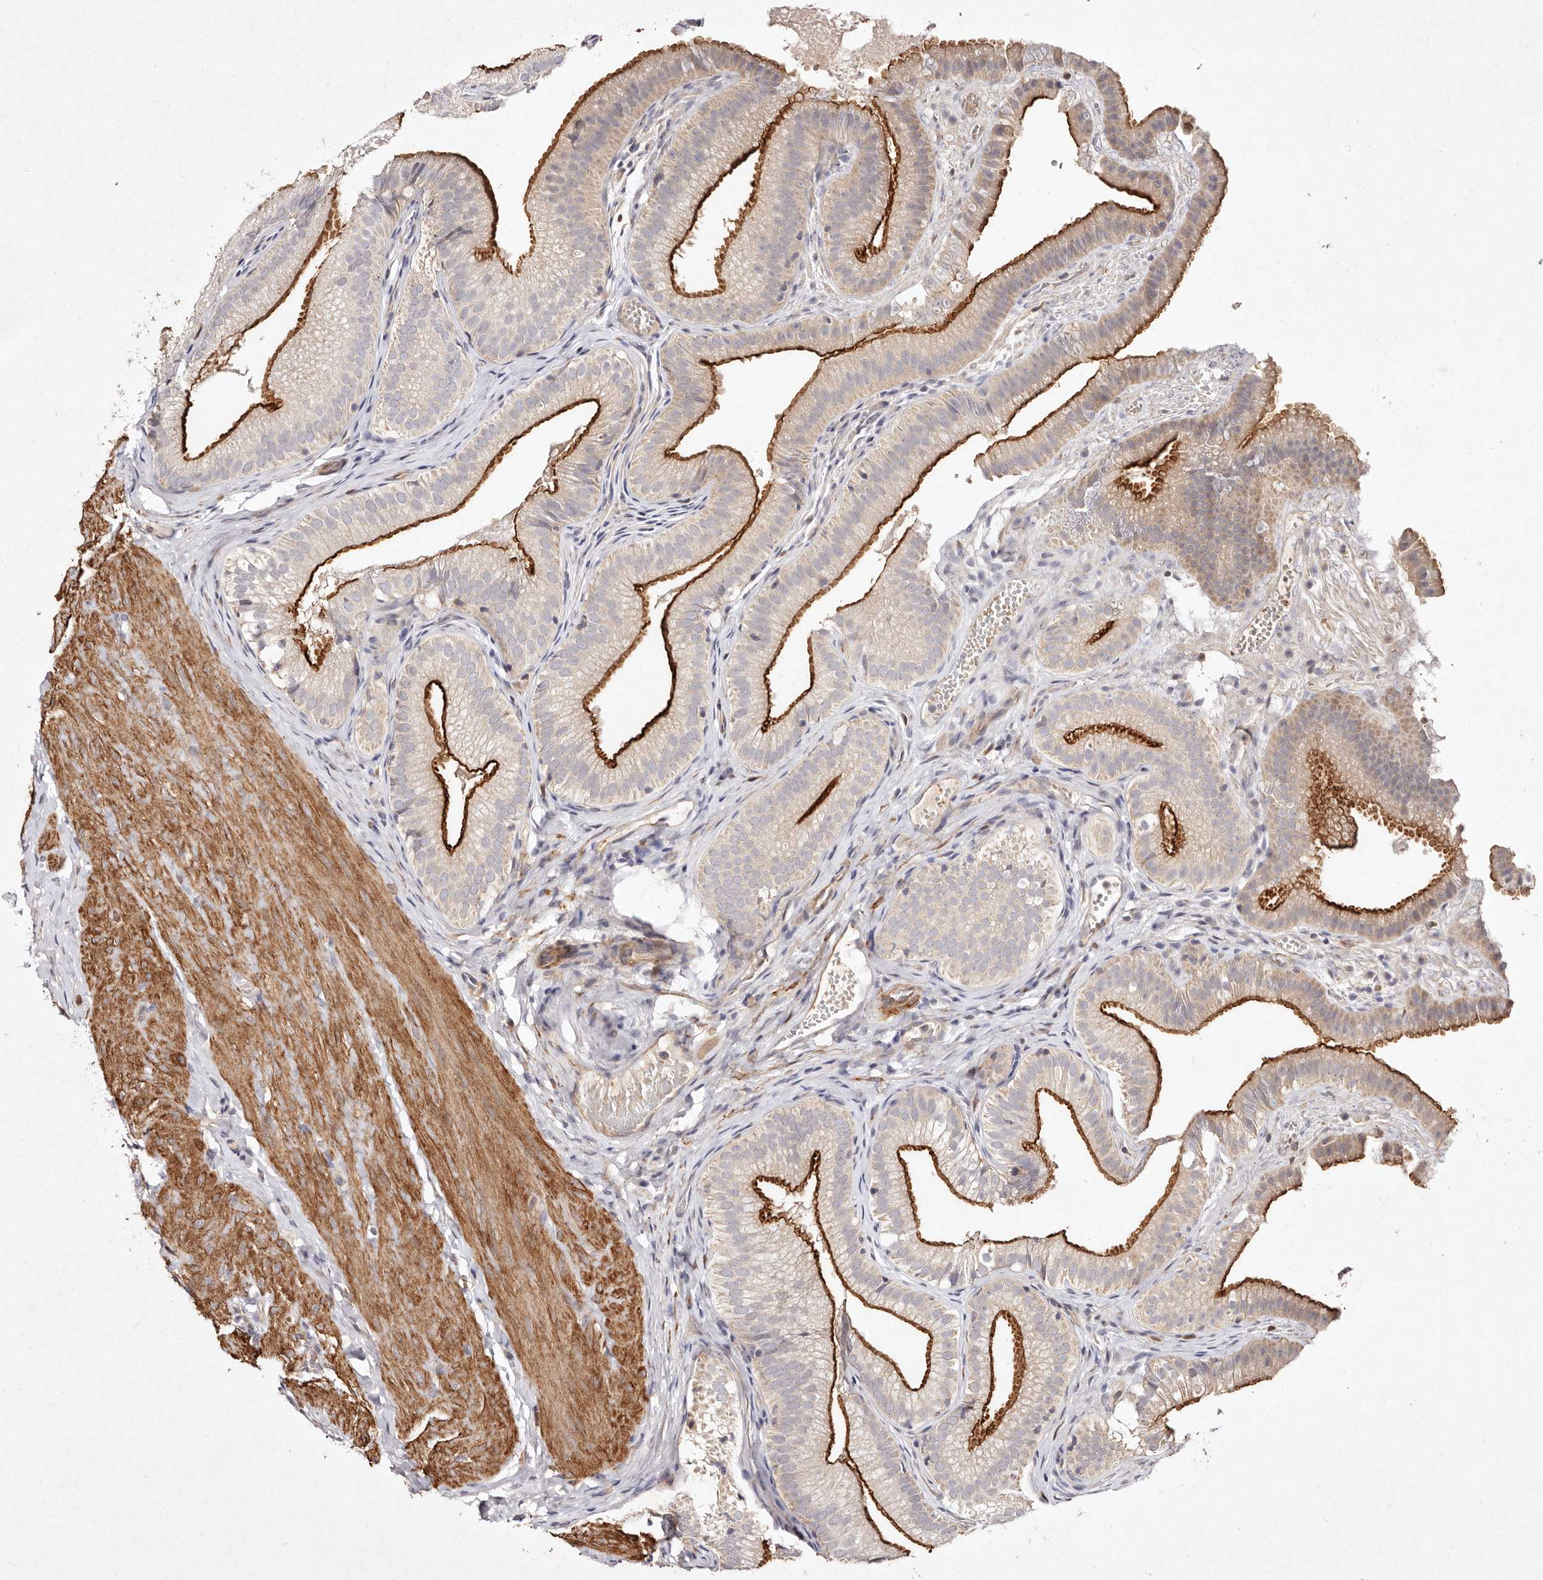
{"staining": {"intensity": "strong", "quantity": "25%-75%", "location": "cytoplasmic/membranous"}, "tissue": "gallbladder", "cell_type": "Glandular cells", "image_type": "normal", "snomed": [{"axis": "morphology", "description": "Normal tissue, NOS"}, {"axis": "topography", "description": "Gallbladder"}], "caption": "Glandular cells demonstrate high levels of strong cytoplasmic/membranous expression in approximately 25%-75% of cells in unremarkable gallbladder.", "gene": "MTMR11", "patient": {"sex": "female", "age": 30}}